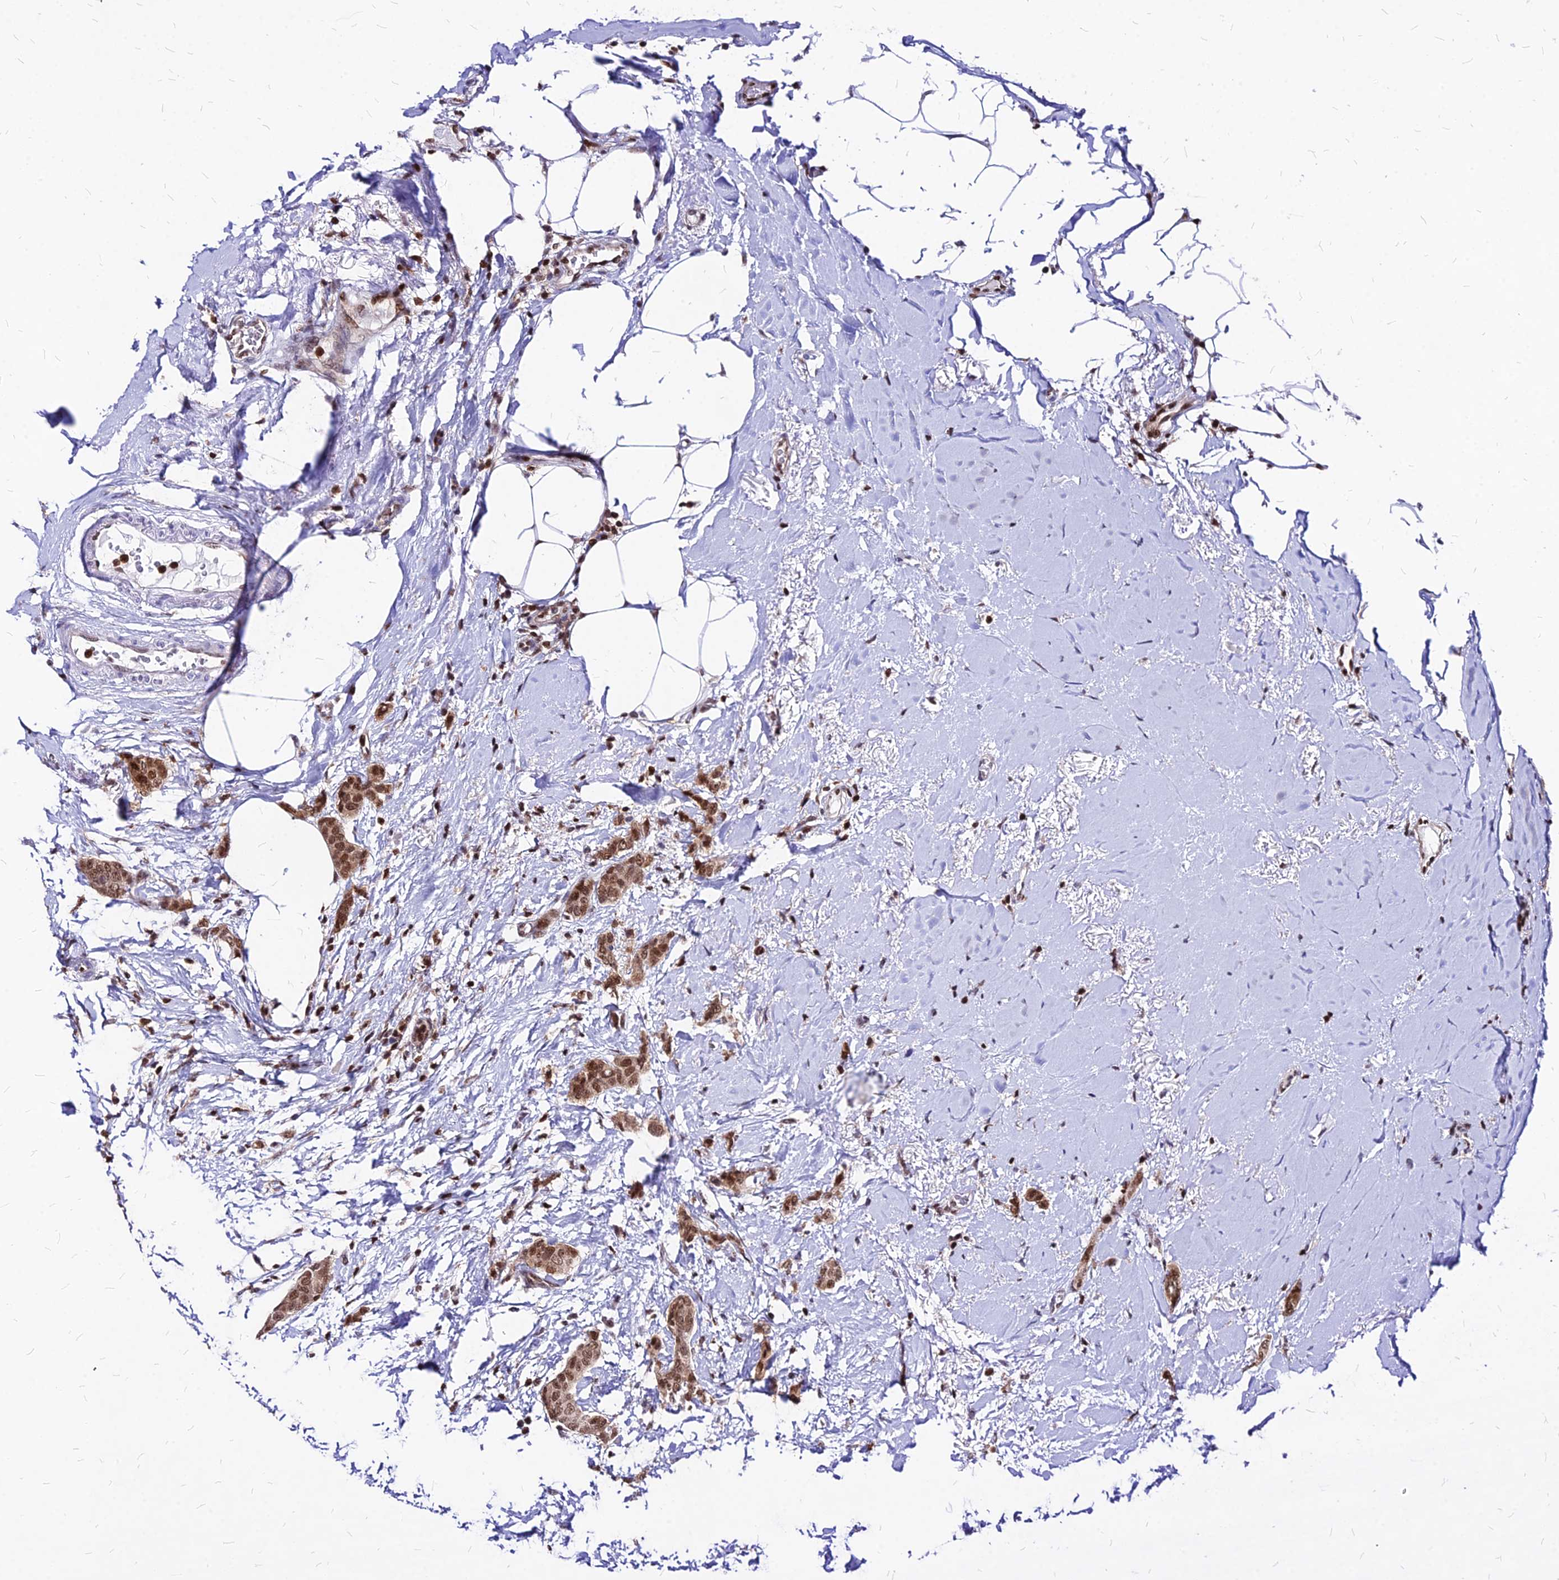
{"staining": {"intensity": "moderate", "quantity": ">75%", "location": "nuclear"}, "tissue": "breast cancer", "cell_type": "Tumor cells", "image_type": "cancer", "snomed": [{"axis": "morphology", "description": "Duct carcinoma"}, {"axis": "topography", "description": "Breast"}], "caption": "This photomicrograph demonstrates breast invasive ductal carcinoma stained with immunohistochemistry (IHC) to label a protein in brown. The nuclear of tumor cells show moderate positivity for the protein. Nuclei are counter-stained blue.", "gene": "PAXX", "patient": {"sex": "female", "age": 72}}